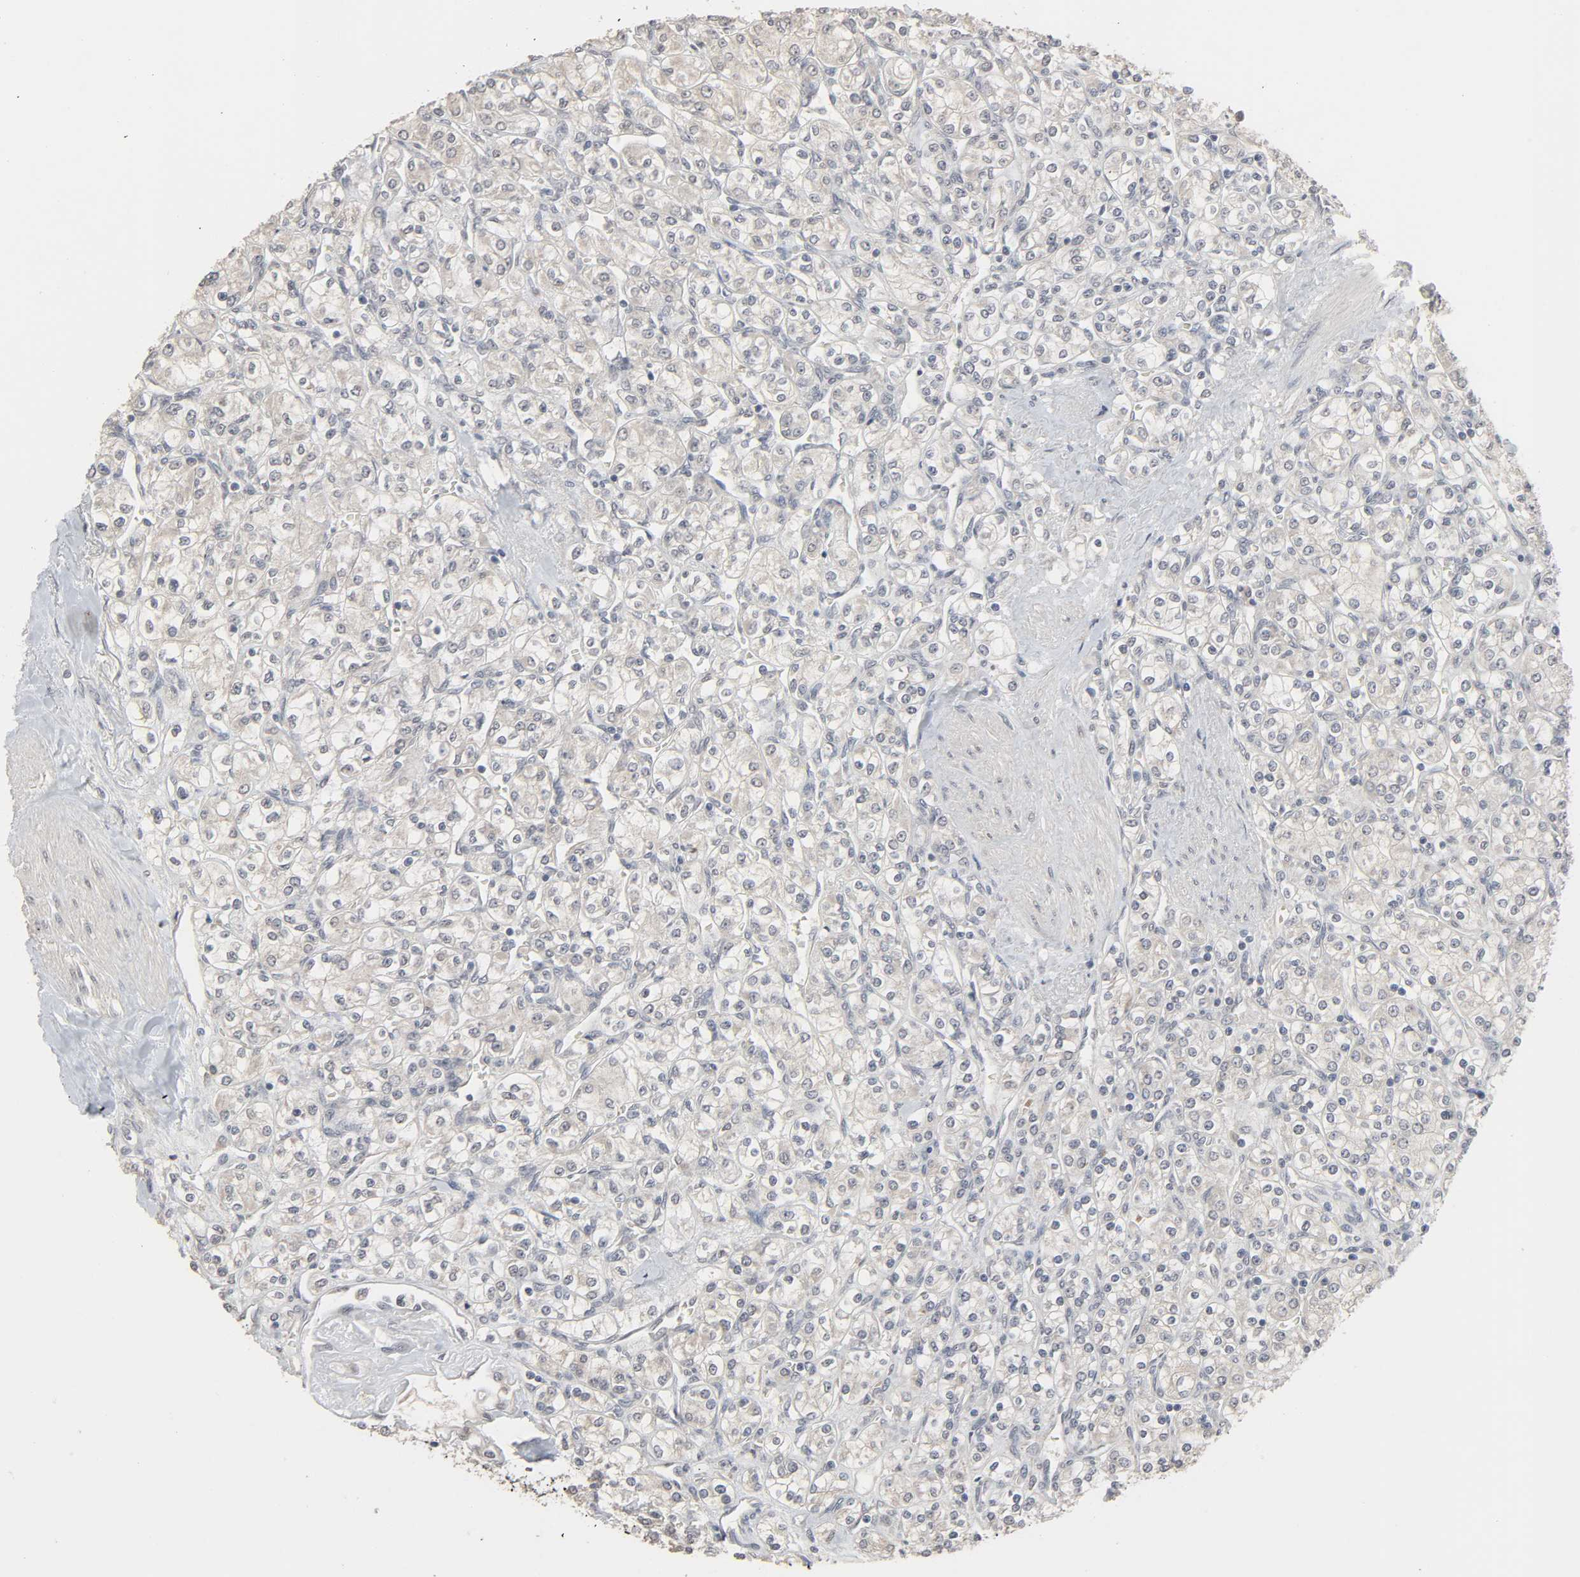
{"staining": {"intensity": "negative", "quantity": "none", "location": "none"}, "tissue": "renal cancer", "cell_type": "Tumor cells", "image_type": "cancer", "snomed": [{"axis": "morphology", "description": "Adenocarcinoma, NOS"}, {"axis": "topography", "description": "Kidney"}], "caption": "Adenocarcinoma (renal) was stained to show a protein in brown. There is no significant positivity in tumor cells.", "gene": "ZNF222", "patient": {"sex": "male", "age": 77}}